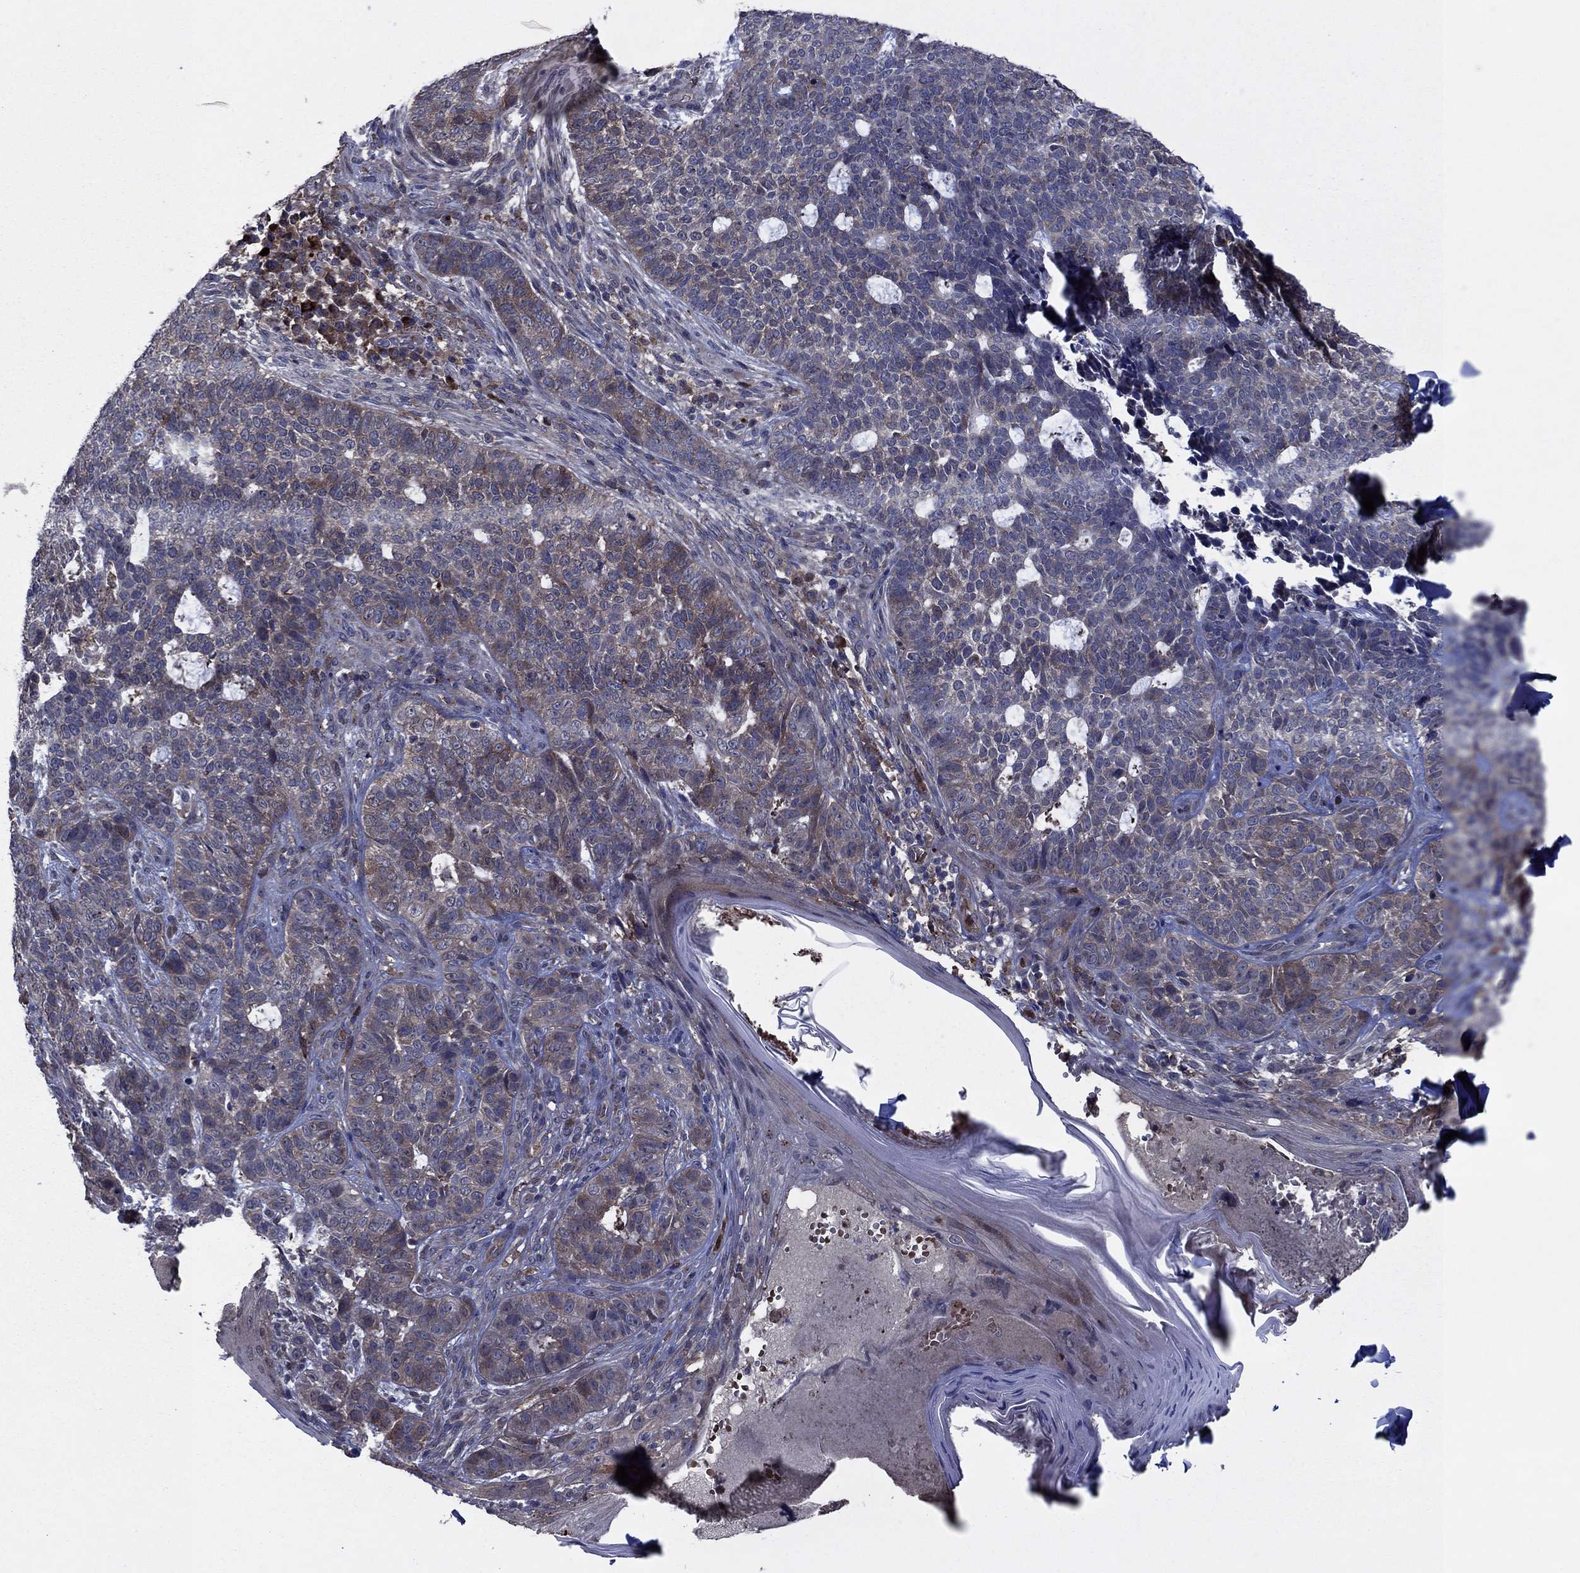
{"staining": {"intensity": "weak", "quantity": "25%-75%", "location": "cytoplasmic/membranous"}, "tissue": "skin cancer", "cell_type": "Tumor cells", "image_type": "cancer", "snomed": [{"axis": "morphology", "description": "Basal cell carcinoma"}, {"axis": "topography", "description": "Skin"}], "caption": "This is a micrograph of immunohistochemistry staining of skin cancer (basal cell carcinoma), which shows weak positivity in the cytoplasmic/membranous of tumor cells.", "gene": "MEA1", "patient": {"sex": "female", "age": 69}}